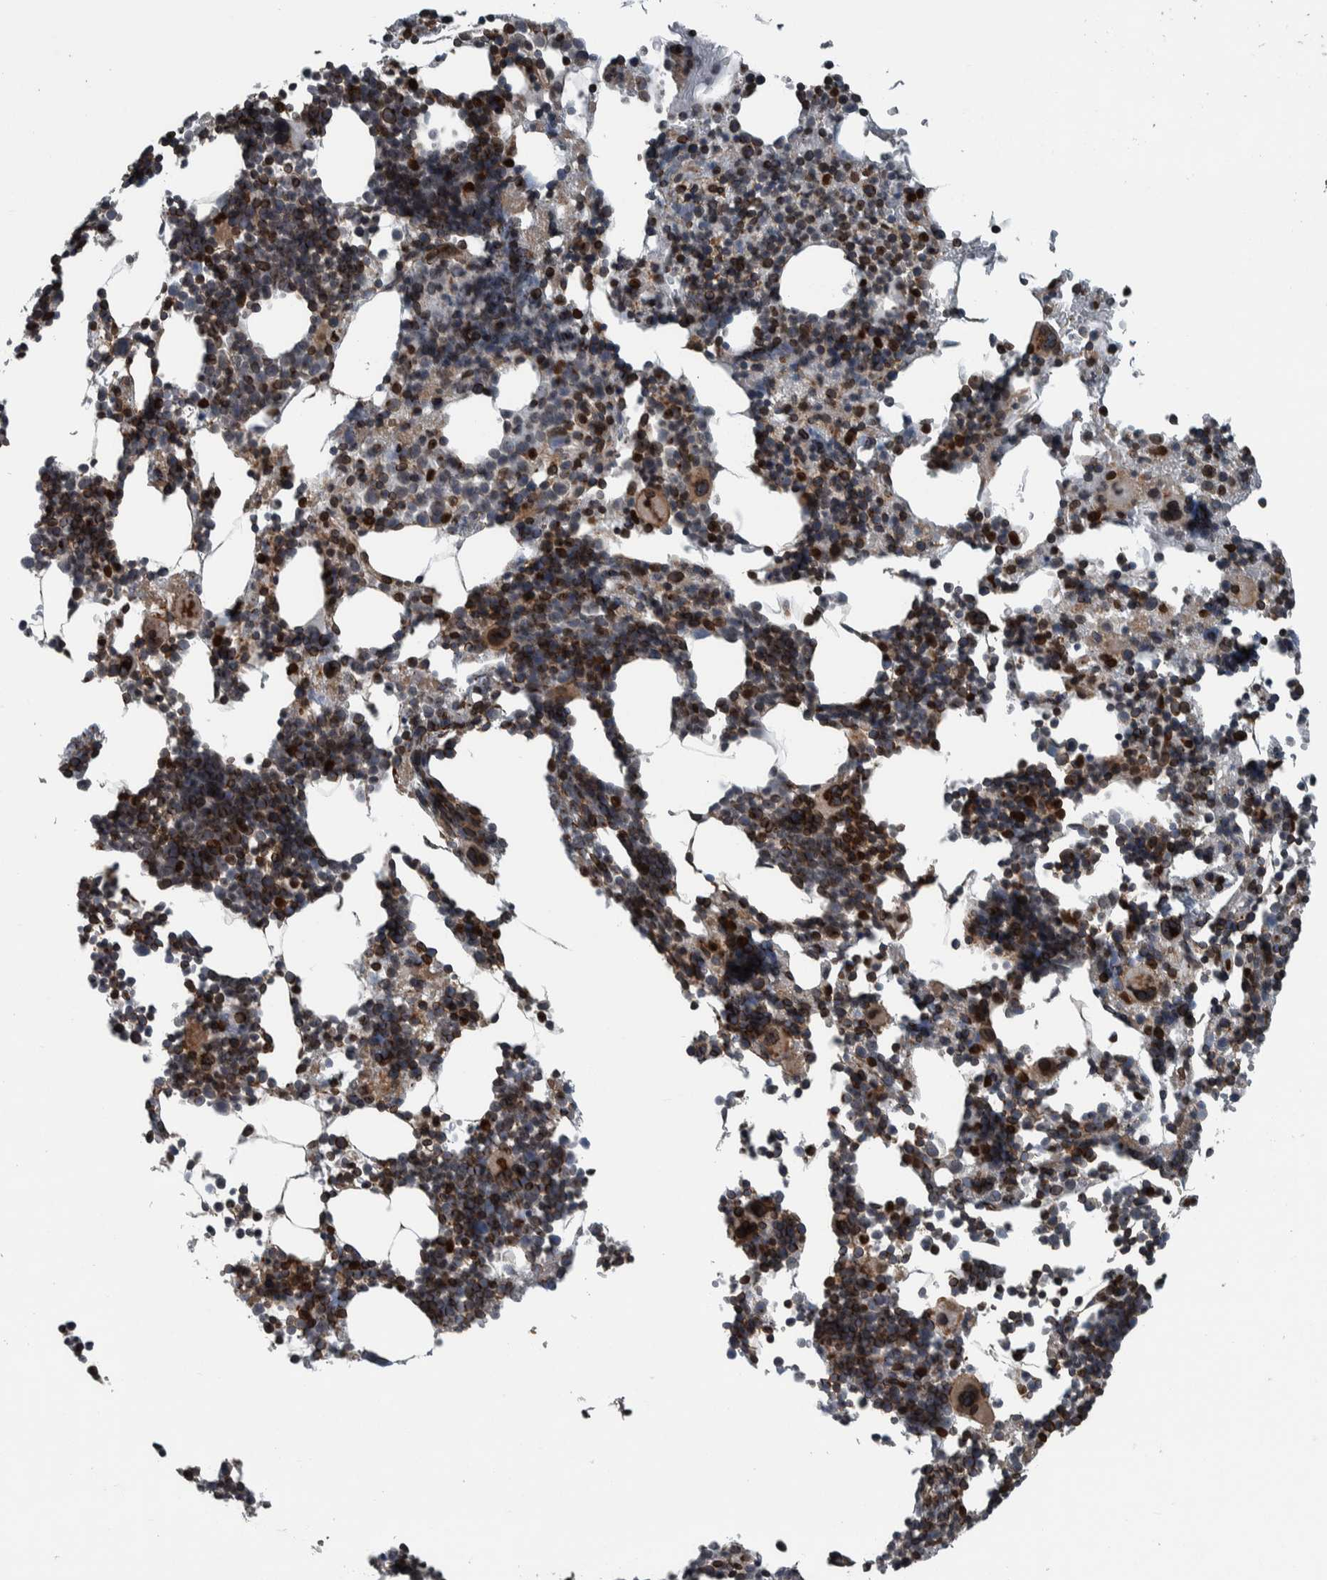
{"staining": {"intensity": "strong", "quantity": "25%-75%", "location": "cytoplasmic/membranous,nuclear"}, "tissue": "bone marrow", "cell_type": "Hematopoietic cells", "image_type": "normal", "snomed": [{"axis": "morphology", "description": "Normal tissue, NOS"}, {"axis": "morphology", "description": "Inflammation, NOS"}, {"axis": "topography", "description": "Bone marrow"}], "caption": "A brown stain highlights strong cytoplasmic/membranous,nuclear positivity of a protein in hematopoietic cells of unremarkable bone marrow.", "gene": "FAM135B", "patient": {"sex": "male", "age": 31}}